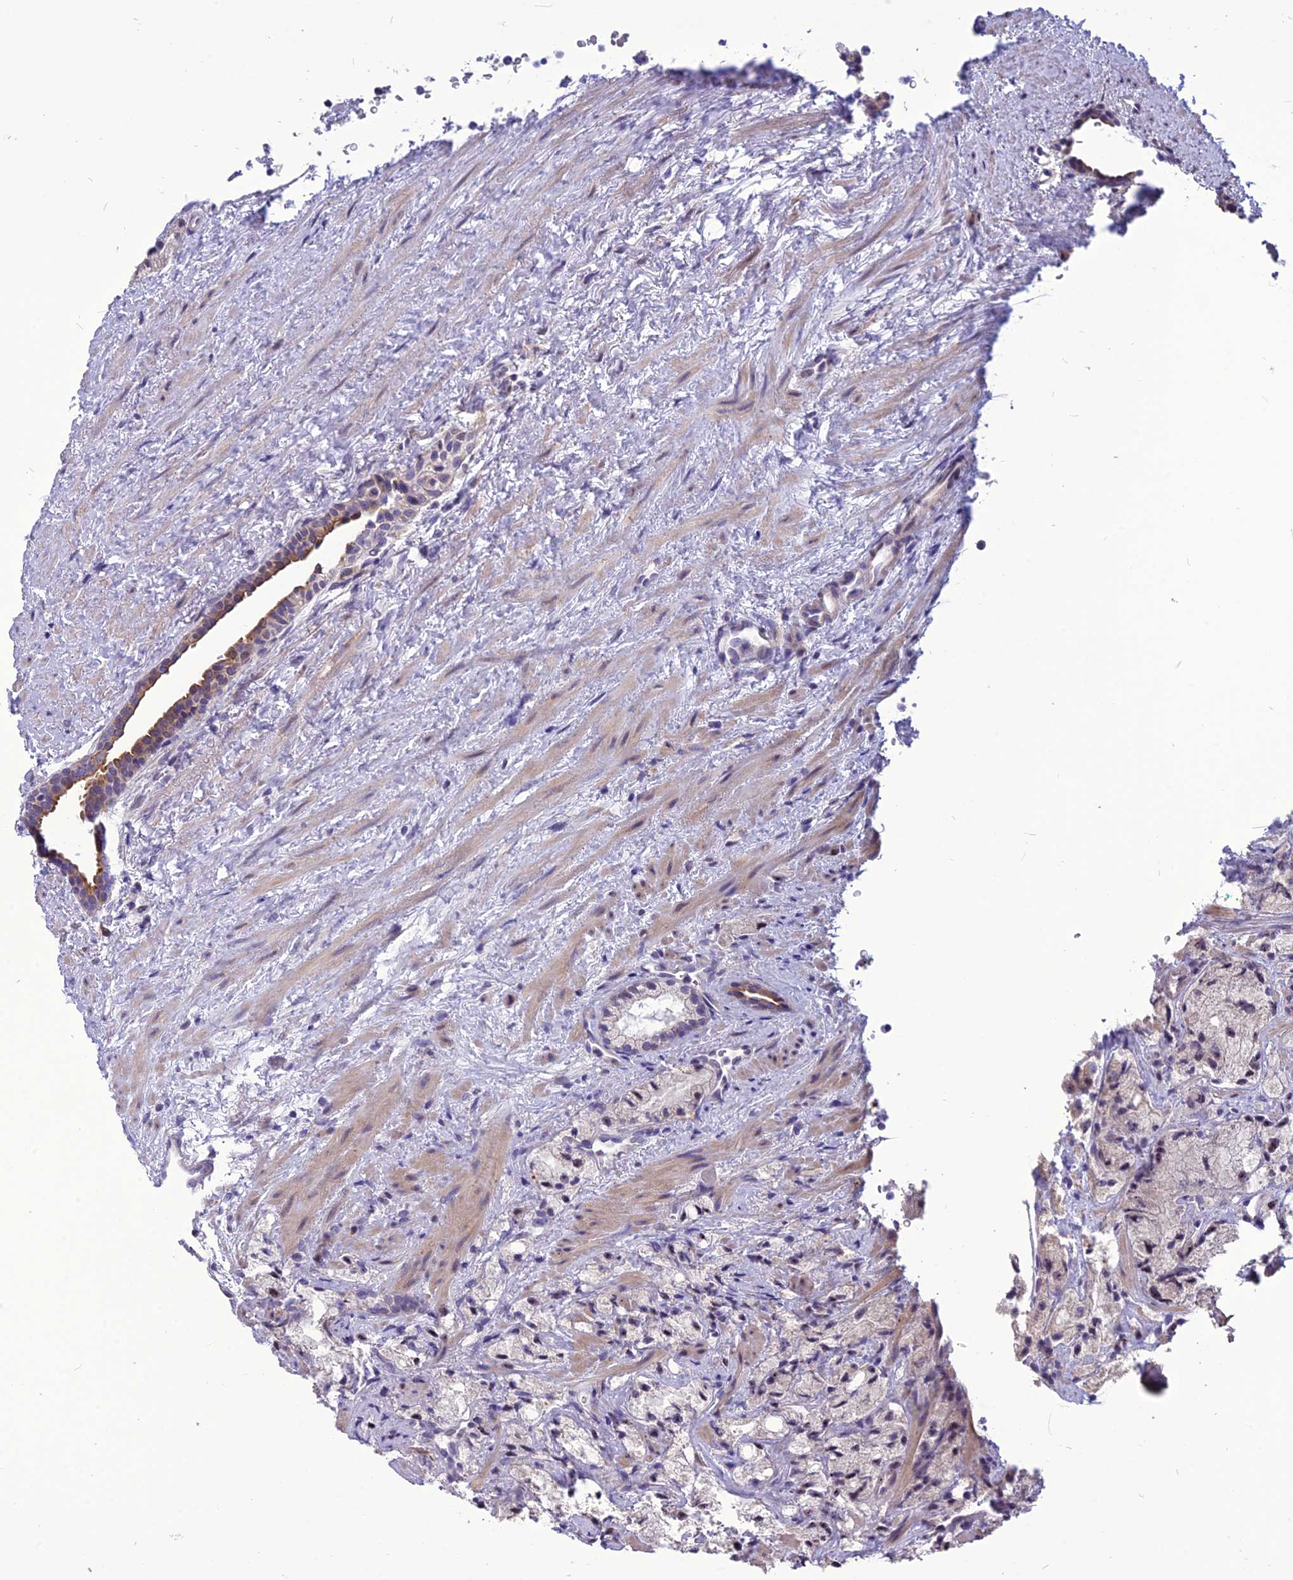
{"staining": {"intensity": "negative", "quantity": "none", "location": "none"}, "tissue": "prostate cancer", "cell_type": "Tumor cells", "image_type": "cancer", "snomed": [{"axis": "morphology", "description": "Adenocarcinoma, High grade"}, {"axis": "topography", "description": "Prostate"}], "caption": "DAB (3,3'-diaminobenzidine) immunohistochemical staining of human adenocarcinoma (high-grade) (prostate) demonstrates no significant positivity in tumor cells. The staining is performed using DAB brown chromogen with nuclei counter-stained in using hematoxylin.", "gene": "SPG21", "patient": {"sex": "male", "age": 64}}